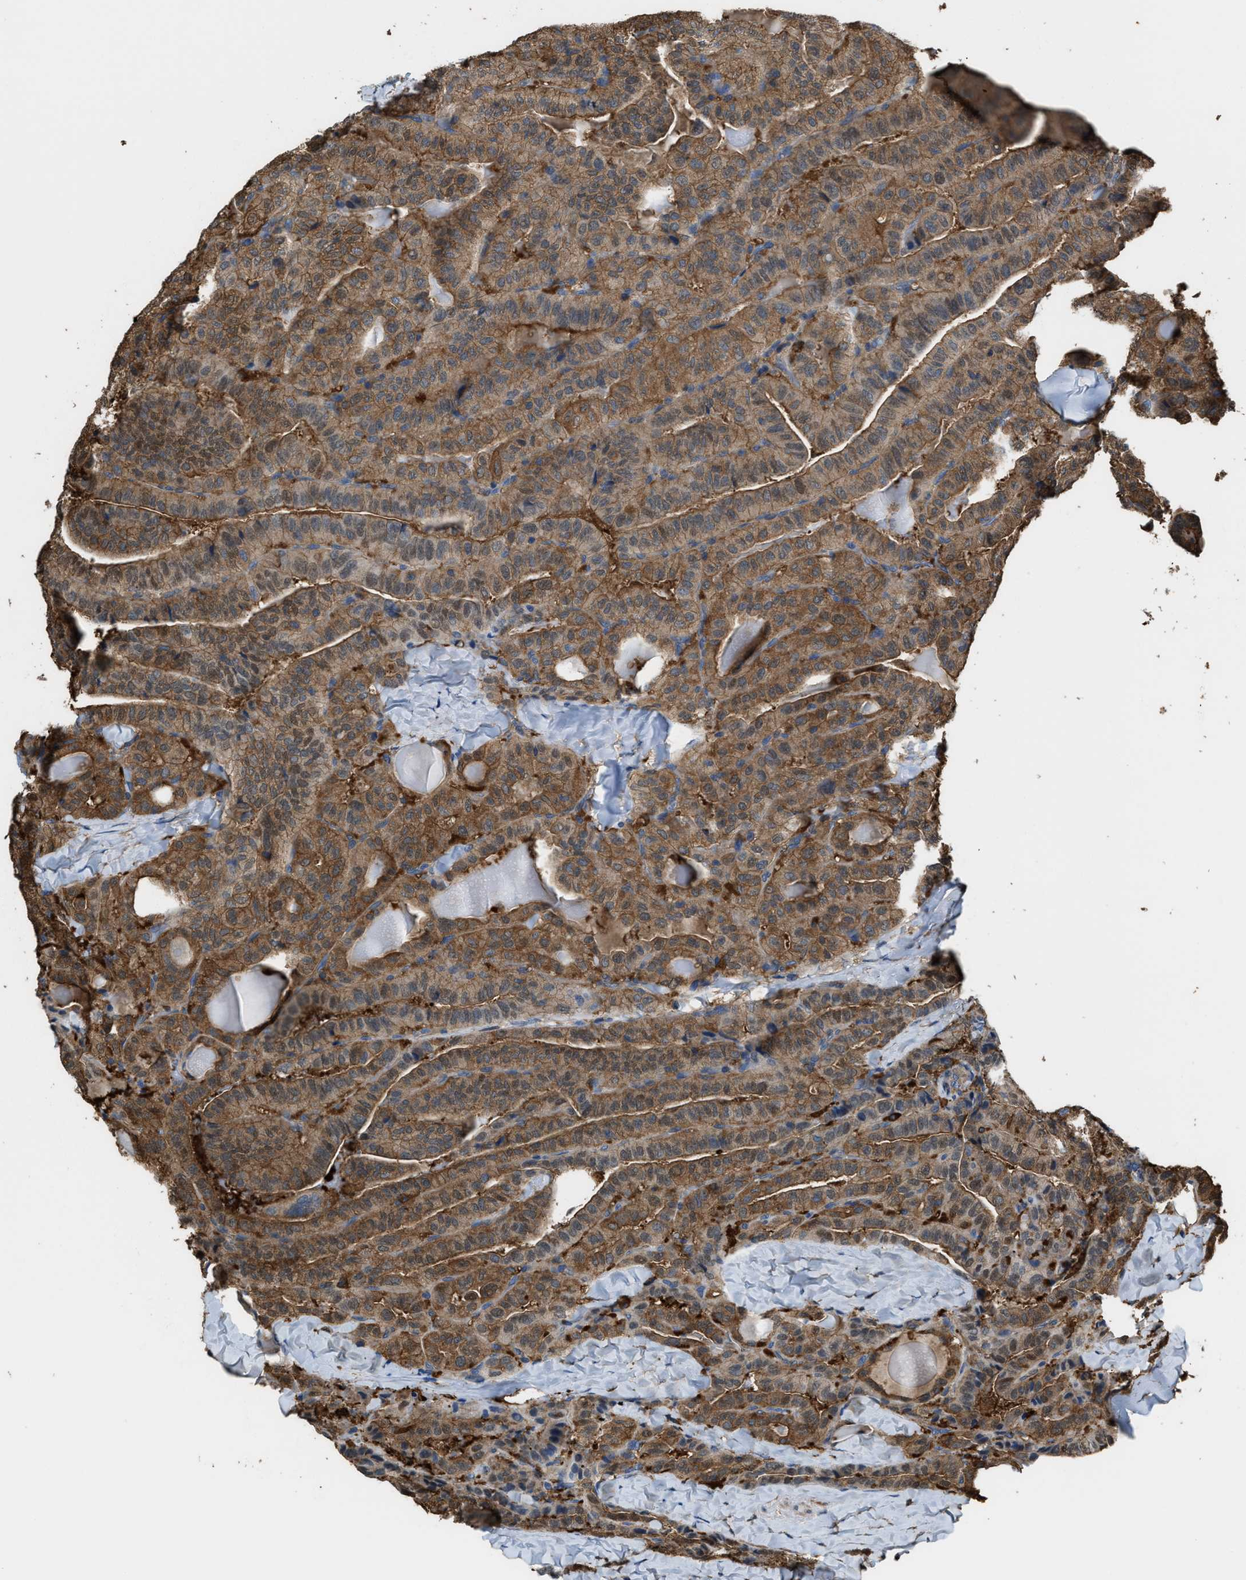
{"staining": {"intensity": "moderate", "quantity": ">75%", "location": "cytoplasmic/membranous"}, "tissue": "thyroid cancer", "cell_type": "Tumor cells", "image_type": "cancer", "snomed": [{"axis": "morphology", "description": "Papillary adenocarcinoma, NOS"}, {"axis": "topography", "description": "Thyroid gland"}], "caption": "Human thyroid papillary adenocarcinoma stained with a protein marker demonstrates moderate staining in tumor cells.", "gene": "ATIC", "patient": {"sex": "male", "age": 77}}